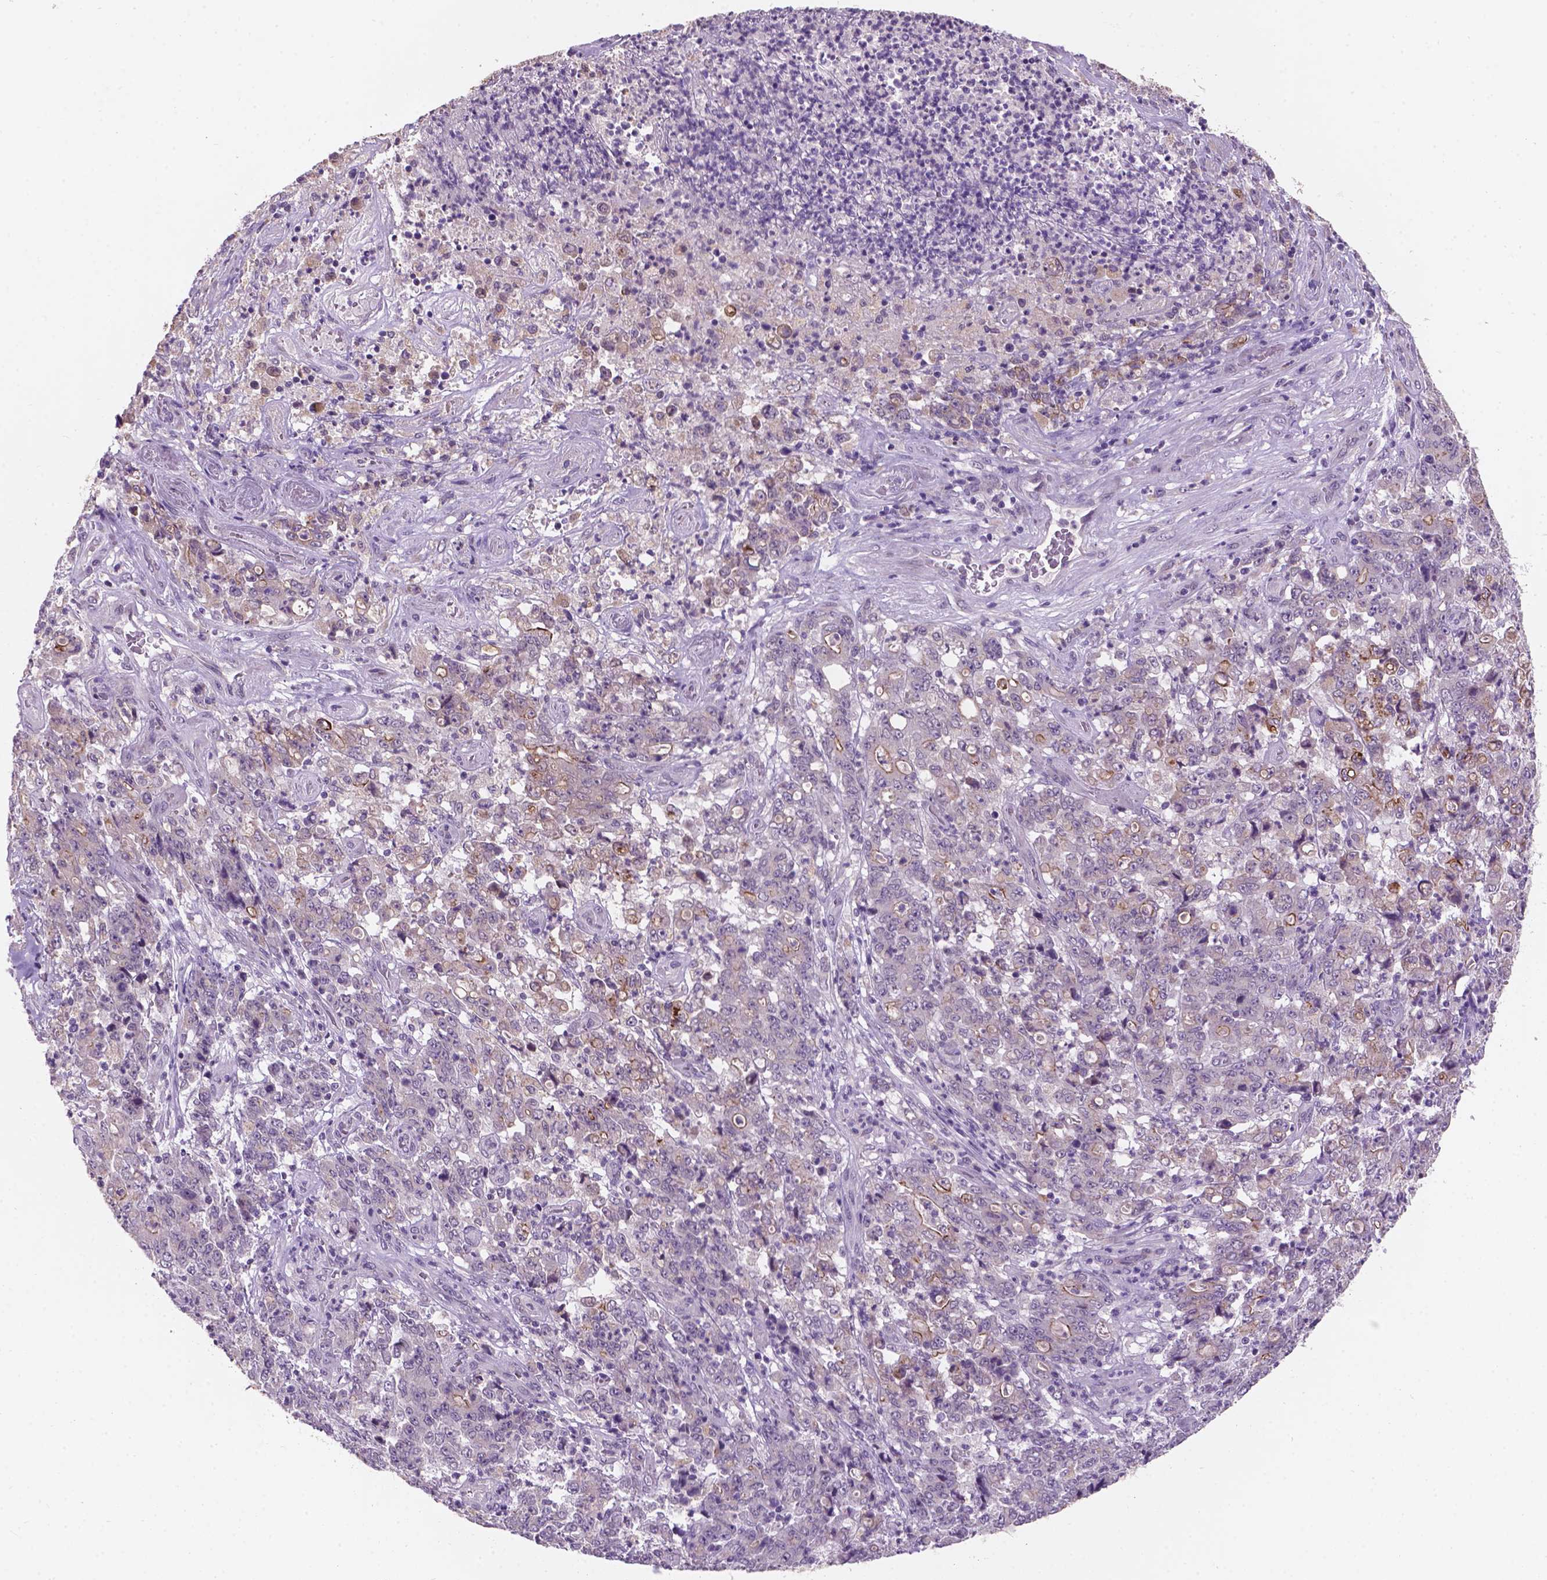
{"staining": {"intensity": "negative", "quantity": "none", "location": "none"}, "tissue": "stomach cancer", "cell_type": "Tumor cells", "image_type": "cancer", "snomed": [{"axis": "morphology", "description": "Adenocarcinoma, NOS"}, {"axis": "topography", "description": "Stomach, lower"}], "caption": "Tumor cells show no significant protein expression in adenocarcinoma (stomach). Nuclei are stained in blue.", "gene": "GXYLT2", "patient": {"sex": "female", "age": 71}}